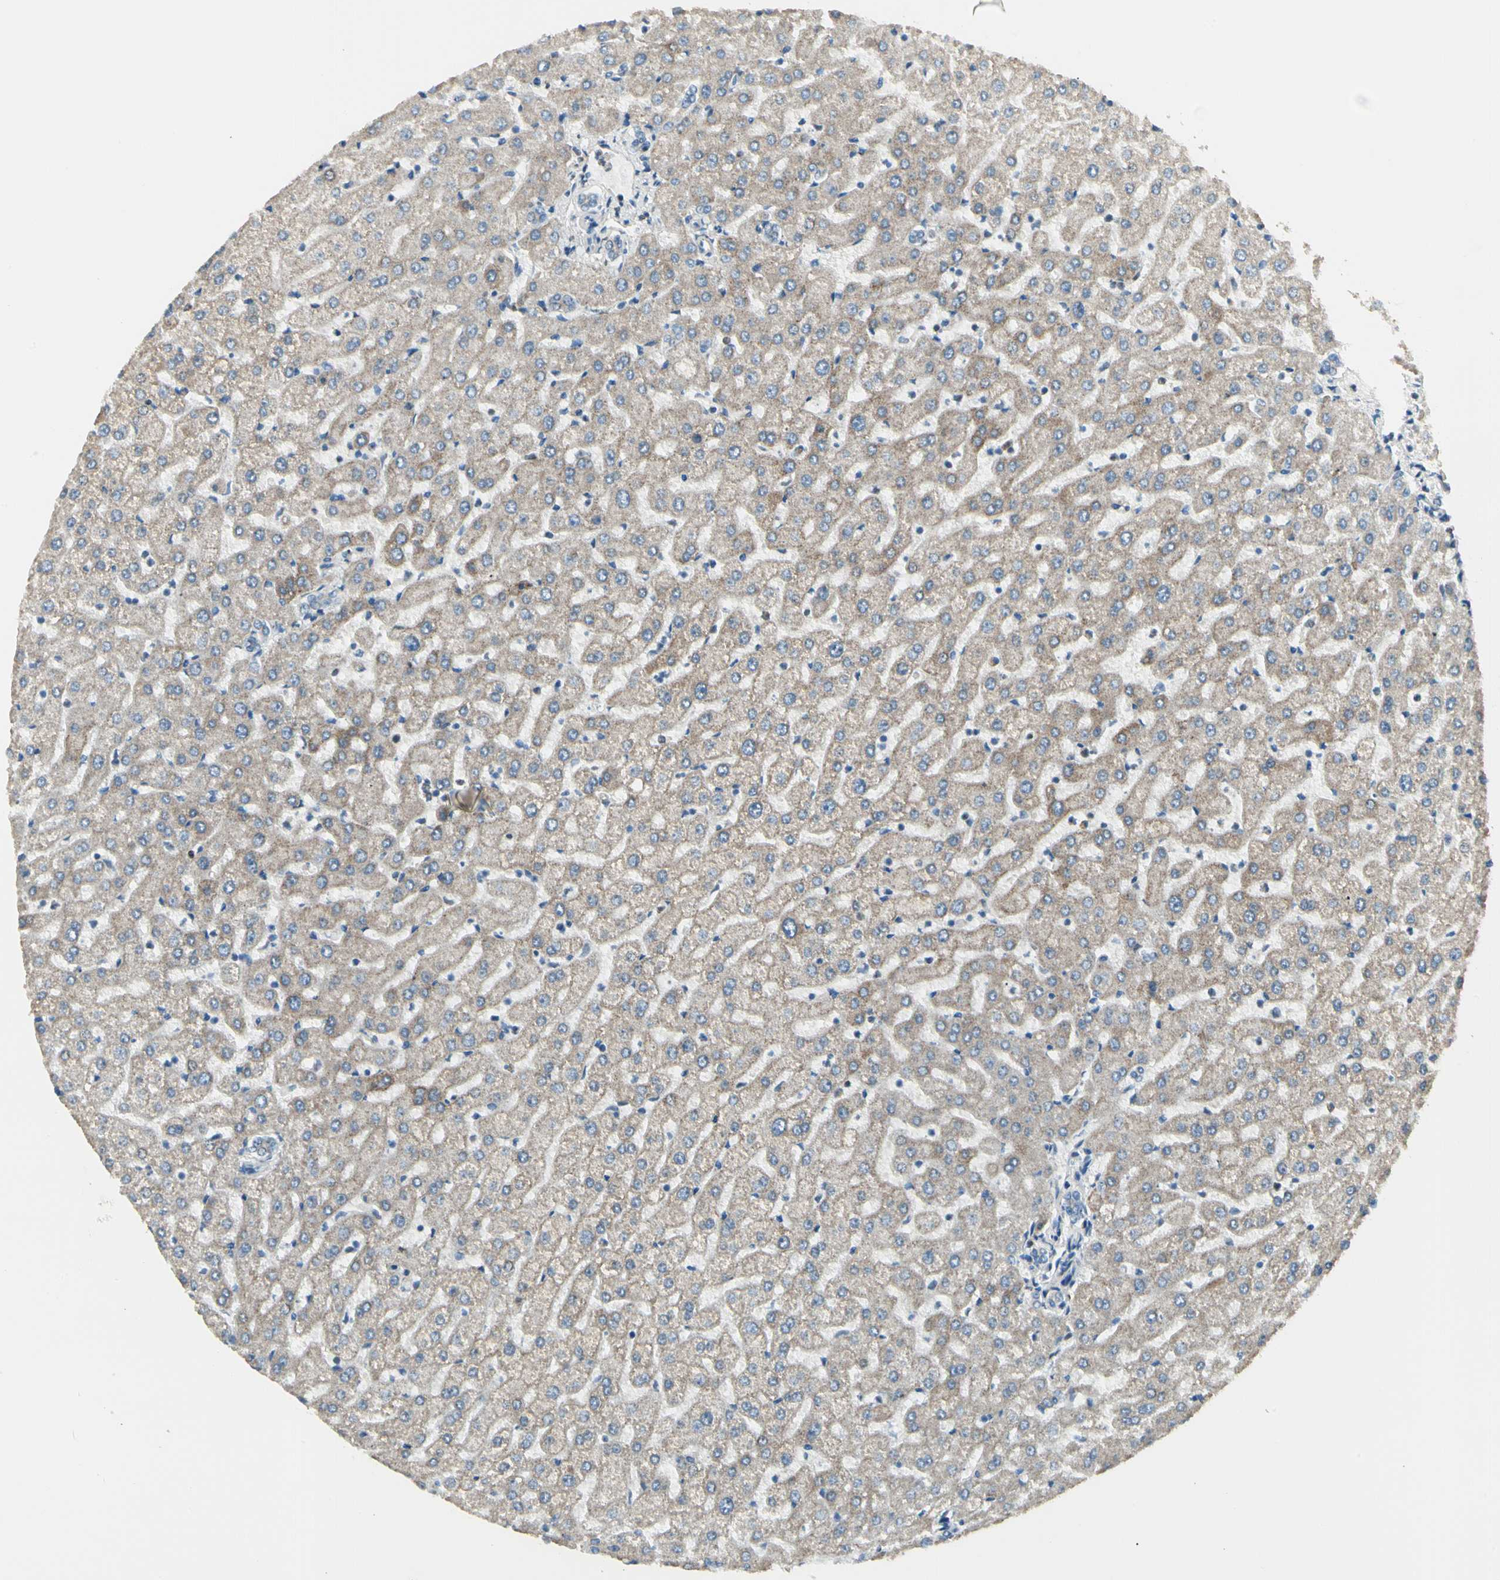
{"staining": {"intensity": "negative", "quantity": "none", "location": "none"}, "tissue": "liver", "cell_type": "Cholangiocytes", "image_type": "normal", "snomed": [{"axis": "morphology", "description": "Normal tissue, NOS"}, {"axis": "morphology", "description": "Fibrosis, NOS"}, {"axis": "topography", "description": "Liver"}], "caption": "IHC photomicrograph of normal liver: human liver stained with DAB (3,3'-diaminobenzidine) reveals no significant protein staining in cholangiocytes. Nuclei are stained in blue.", "gene": "IP6K2", "patient": {"sex": "female", "age": 29}}